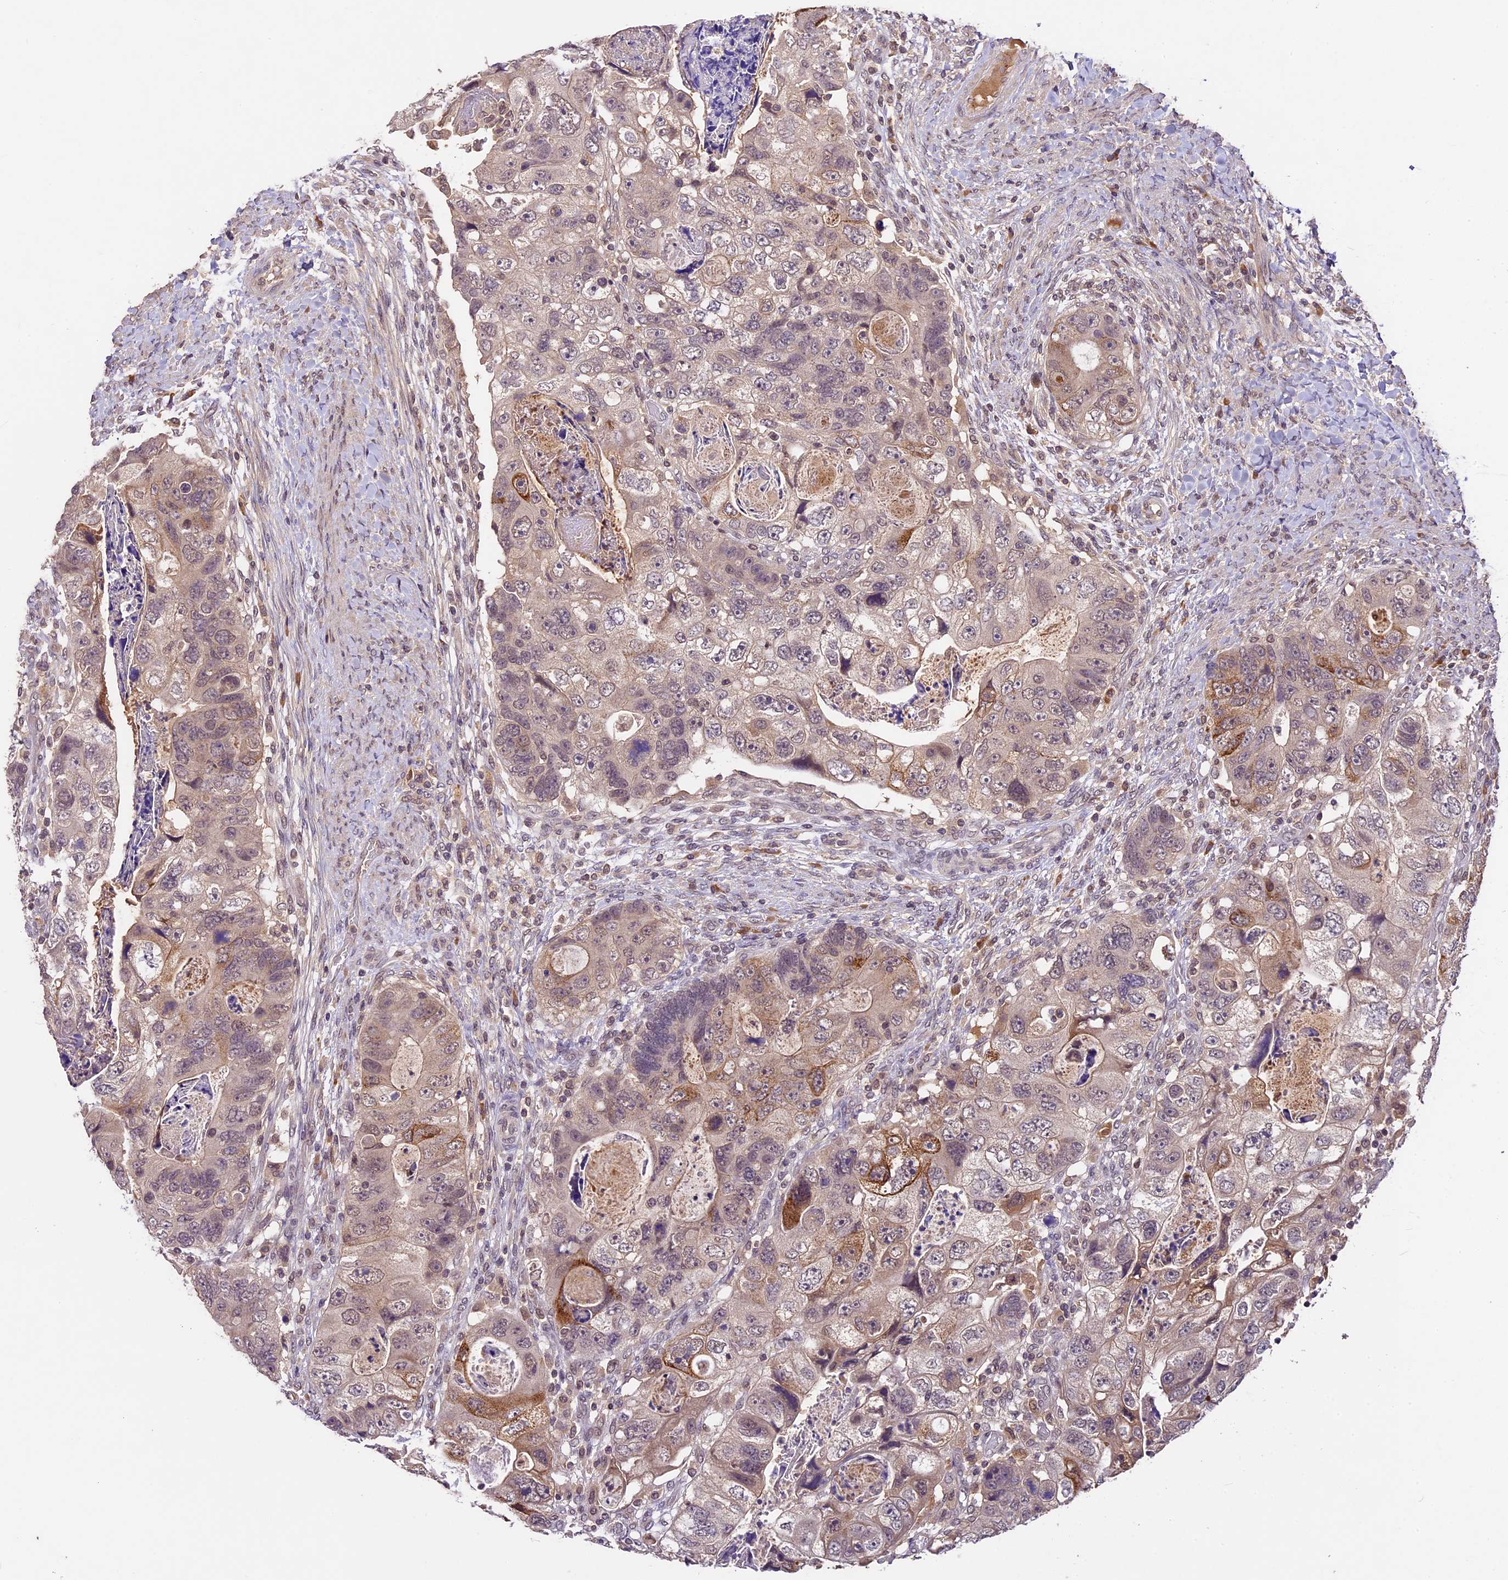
{"staining": {"intensity": "moderate", "quantity": "<25%", "location": "cytoplasmic/membranous"}, "tissue": "colorectal cancer", "cell_type": "Tumor cells", "image_type": "cancer", "snomed": [{"axis": "morphology", "description": "Adenocarcinoma, NOS"}, {"axis": "topography", "description": "Rectum"}], "caption": "IHC micrograph of neoplastic tissue: colorectal adenocarcinoma stained using immunohistochemistry (IHC) demonstrates low levels of moderate protein expression localized specifically in the cytoplasmic/membranous of tumor cells, appearing as a cytoplasmic/membranous brown color.", "gene": "ATP10A", "patient": {"sex": "male", "age": 59}}